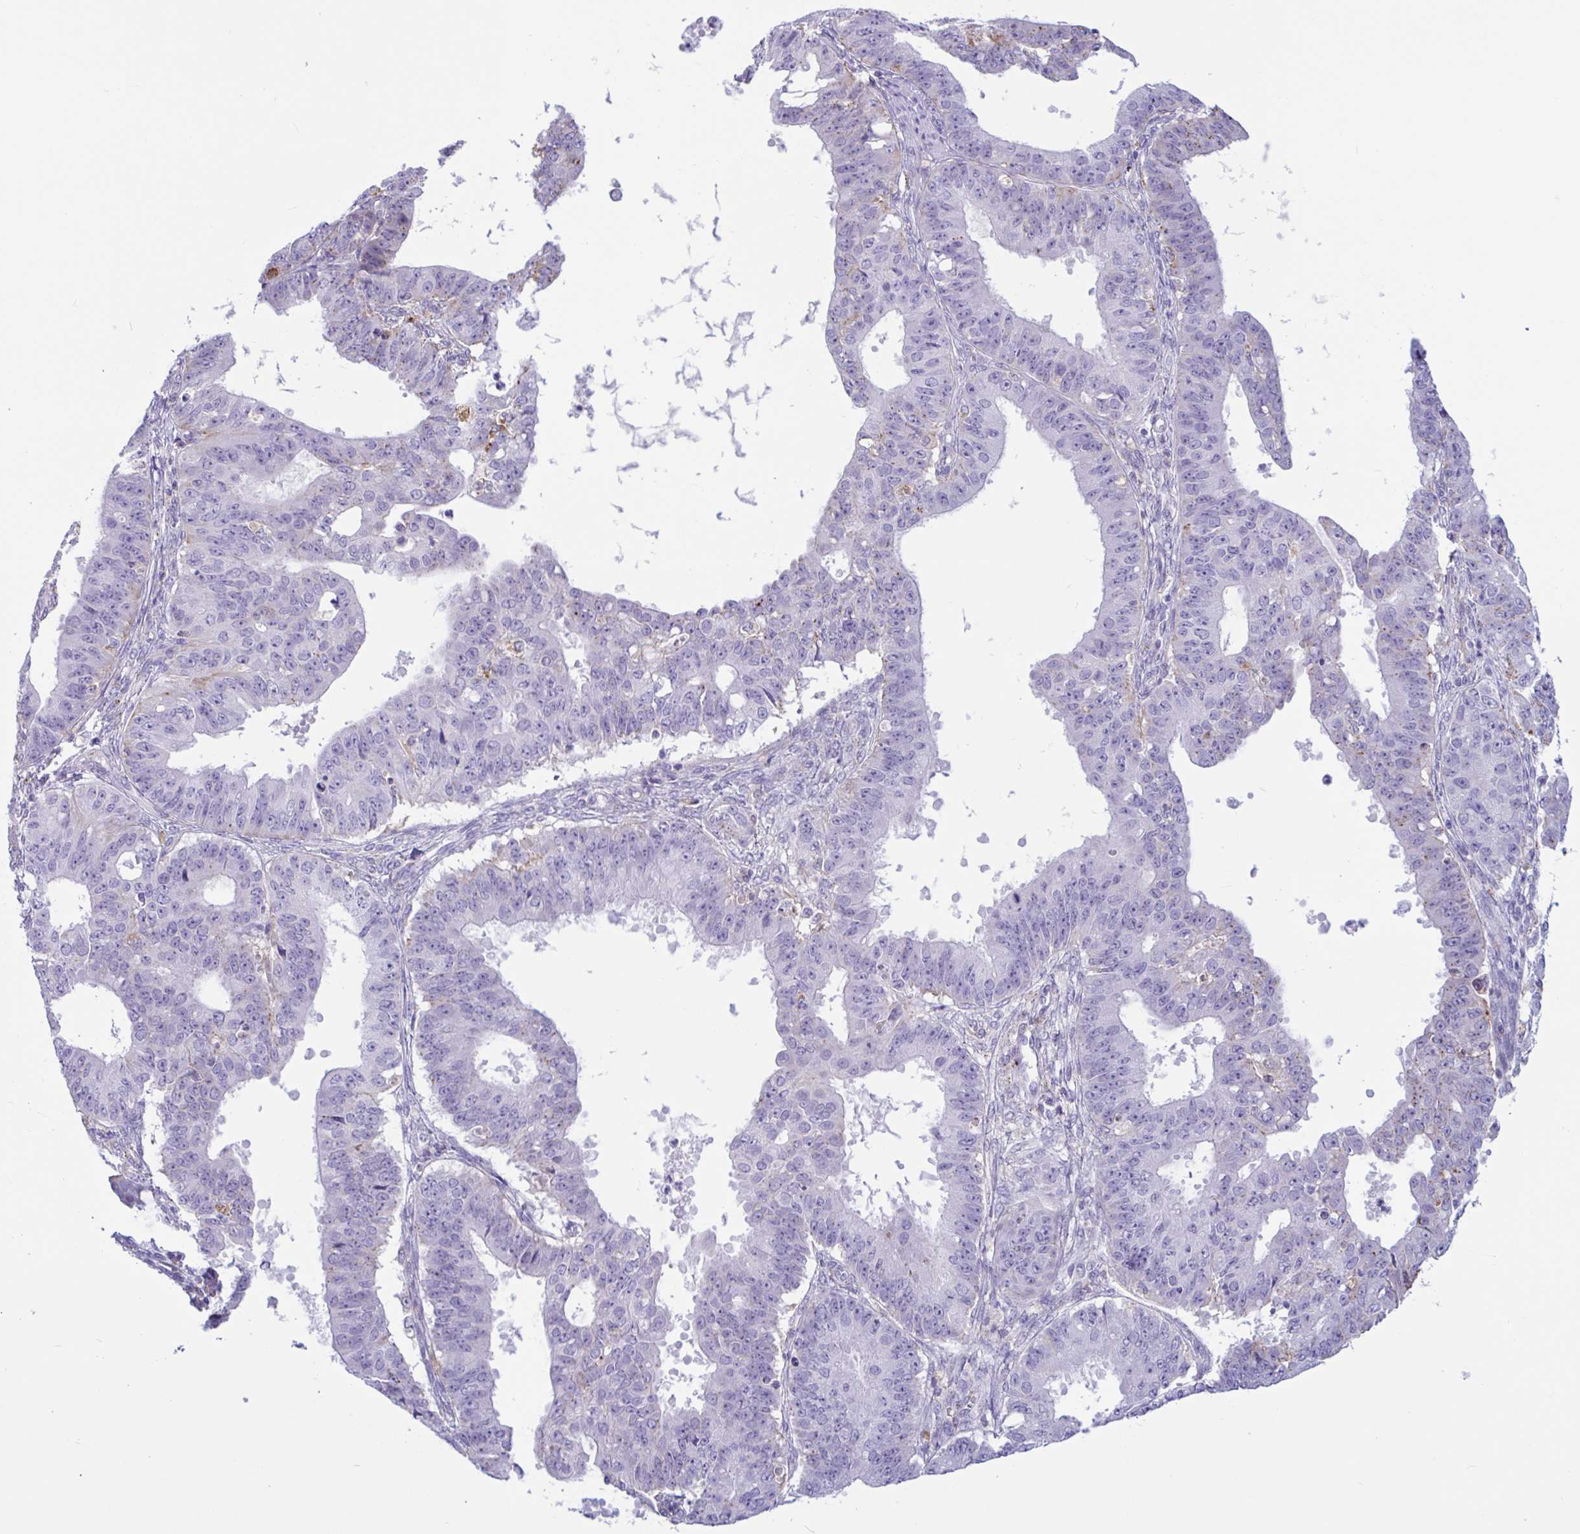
{"staining": {"intensity": "negative", "quantity": "none", "location": "none"}, "tissue": "ovarian cancer", "cell_type": "Tumor cells", "image_type": "cancer", "snomed": [{"axis": "morphology", "description": "Carcinoma, endometroid"}, {"axis": "topography", "description": "Appendix"}, {"axis": "topography", "description": "Ovary"}], "caption": "This is an immunohistochemistry (IHC) micrograph of endometroid carcinoma (ovarian). There is no positivity in tumor cells.", "gene": "XCL1", "patient": {"sex": "female", "age": 42}}